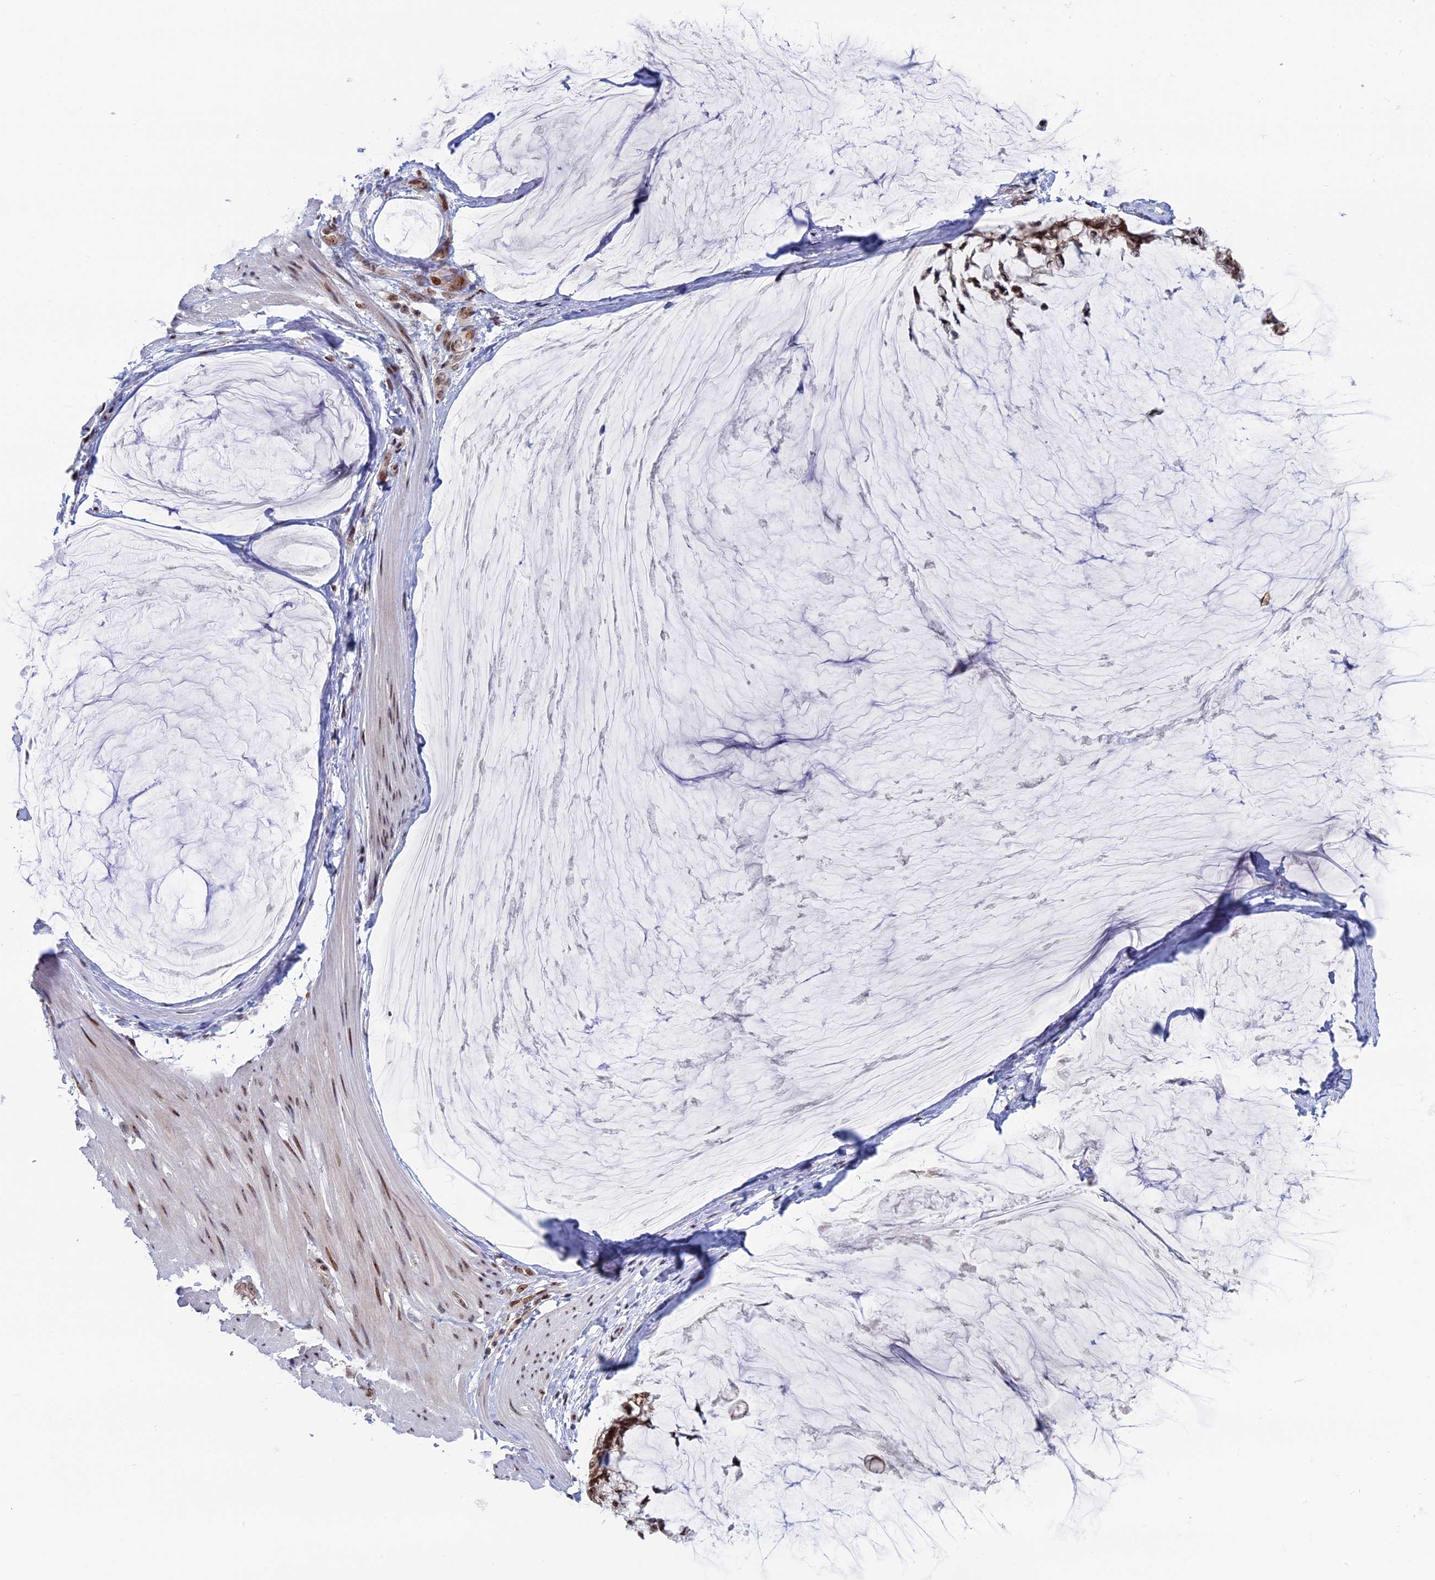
{"staining": {"intensity": "moderate", "quantity": ">75%", "location": "nuclear"}, "tissue": "ovarian cancer", "cell_type": "Tumor cells", "image_type": "cancer", "snomed": [{"axis": "morphology", "description": "Cystadenocarcinoma, mucinous, NOS"}, {"axis": "topography", "description": "Ovary"}], "caption": "Ovarian mucinous cystadenocarcinoma stained for a protein exhibits moderate nuclear positivity in tumor cells.", "gene": "CCDC86", "patient": {"sex": "female", "age": 39}}